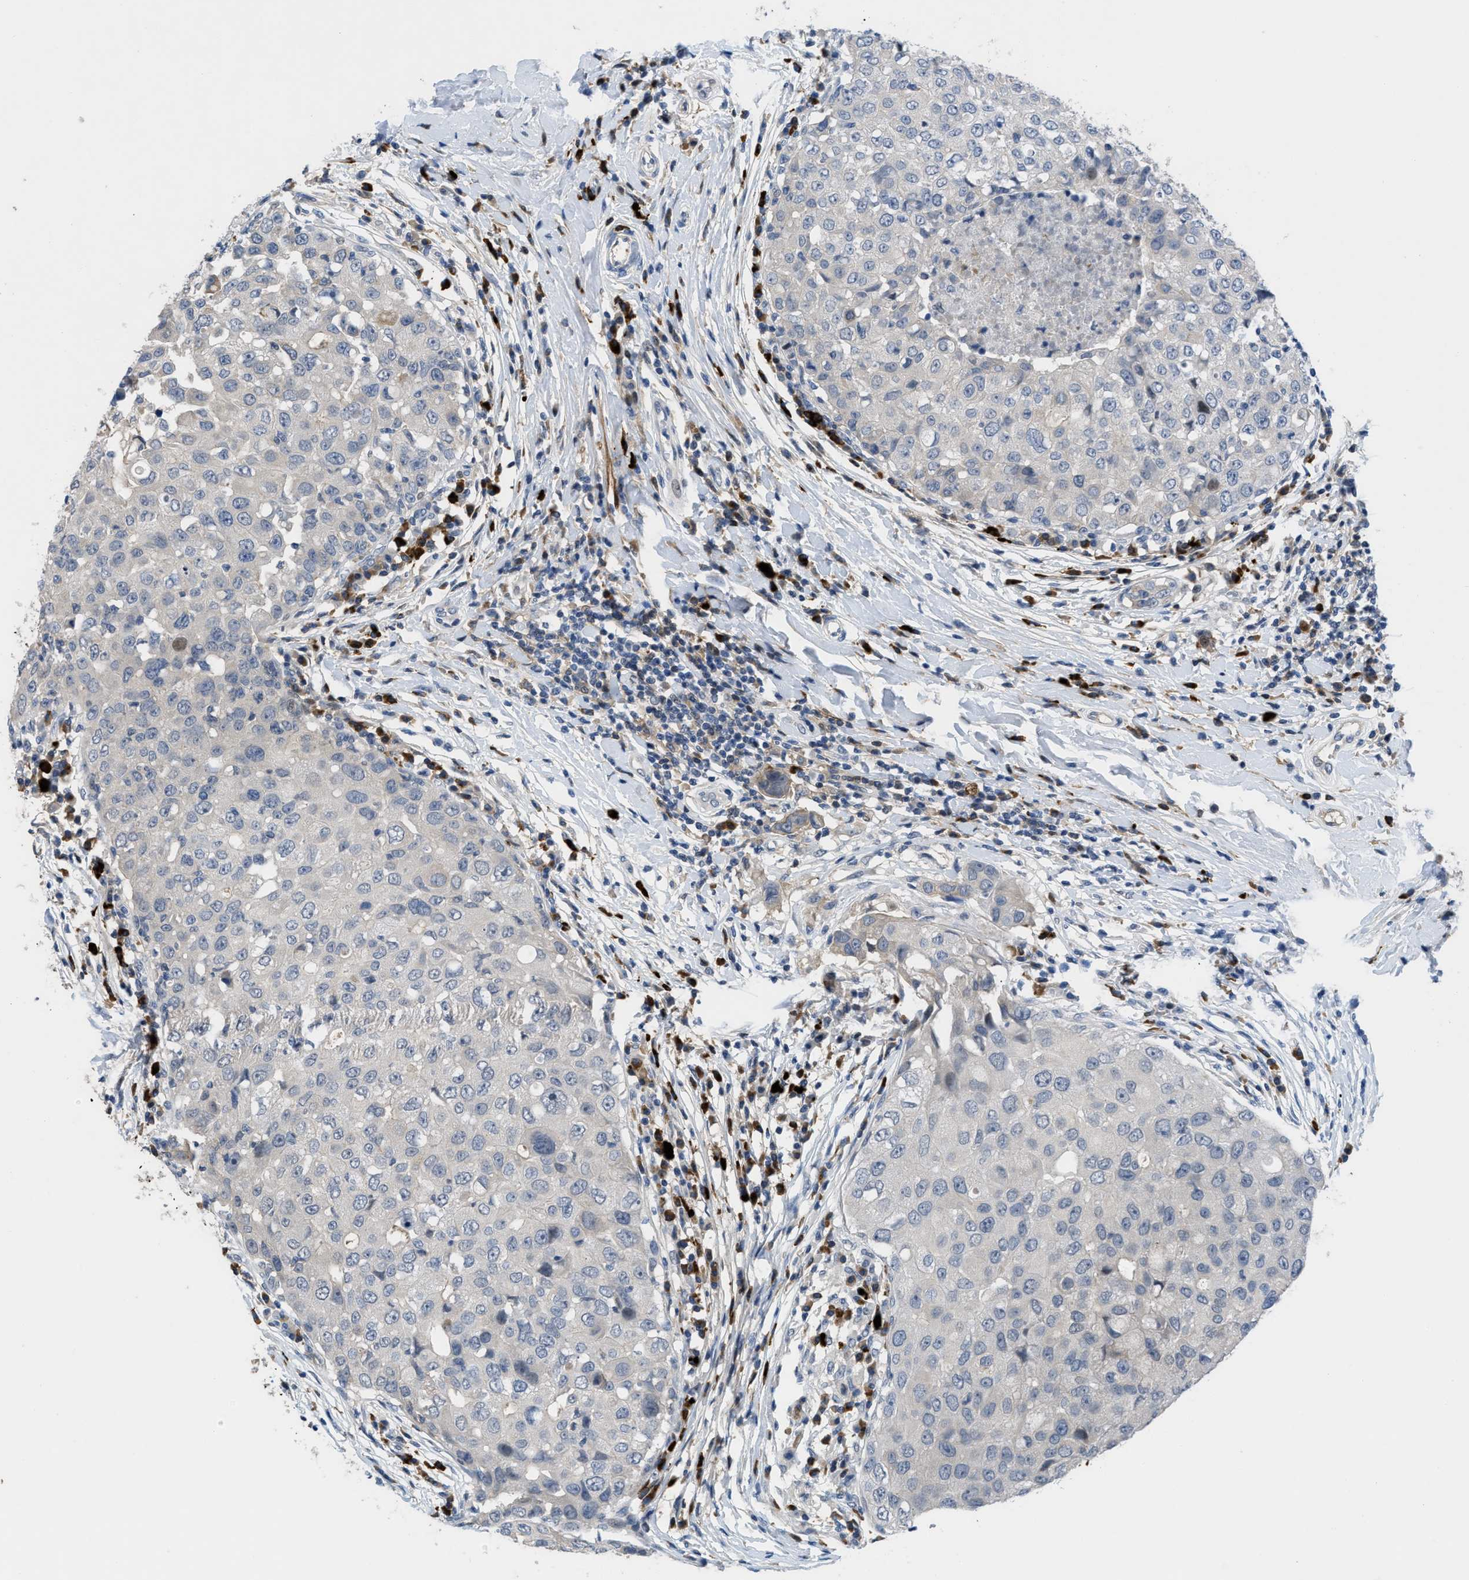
{"staining": {"intensity": "negative", "quantity": "none", "location": "none"}, "tissue": "breast cancer", "cell_type": "Tumor cells", "image_type": "cancer", "snomed": [{"axis": "morphology", "description": "Duct carcinoma"}, {"axis": "topography", "description": "Breast"}], "caption": "Immunohistochemistry photomicrograph of neoplastic tissue: breast cancer stained with DAB (3,3'-diaminobenzidine) displays no significant protein expression in tumor cells.", "gene": "OR9K2", "patient": {"sex": "female", "age": 27}}